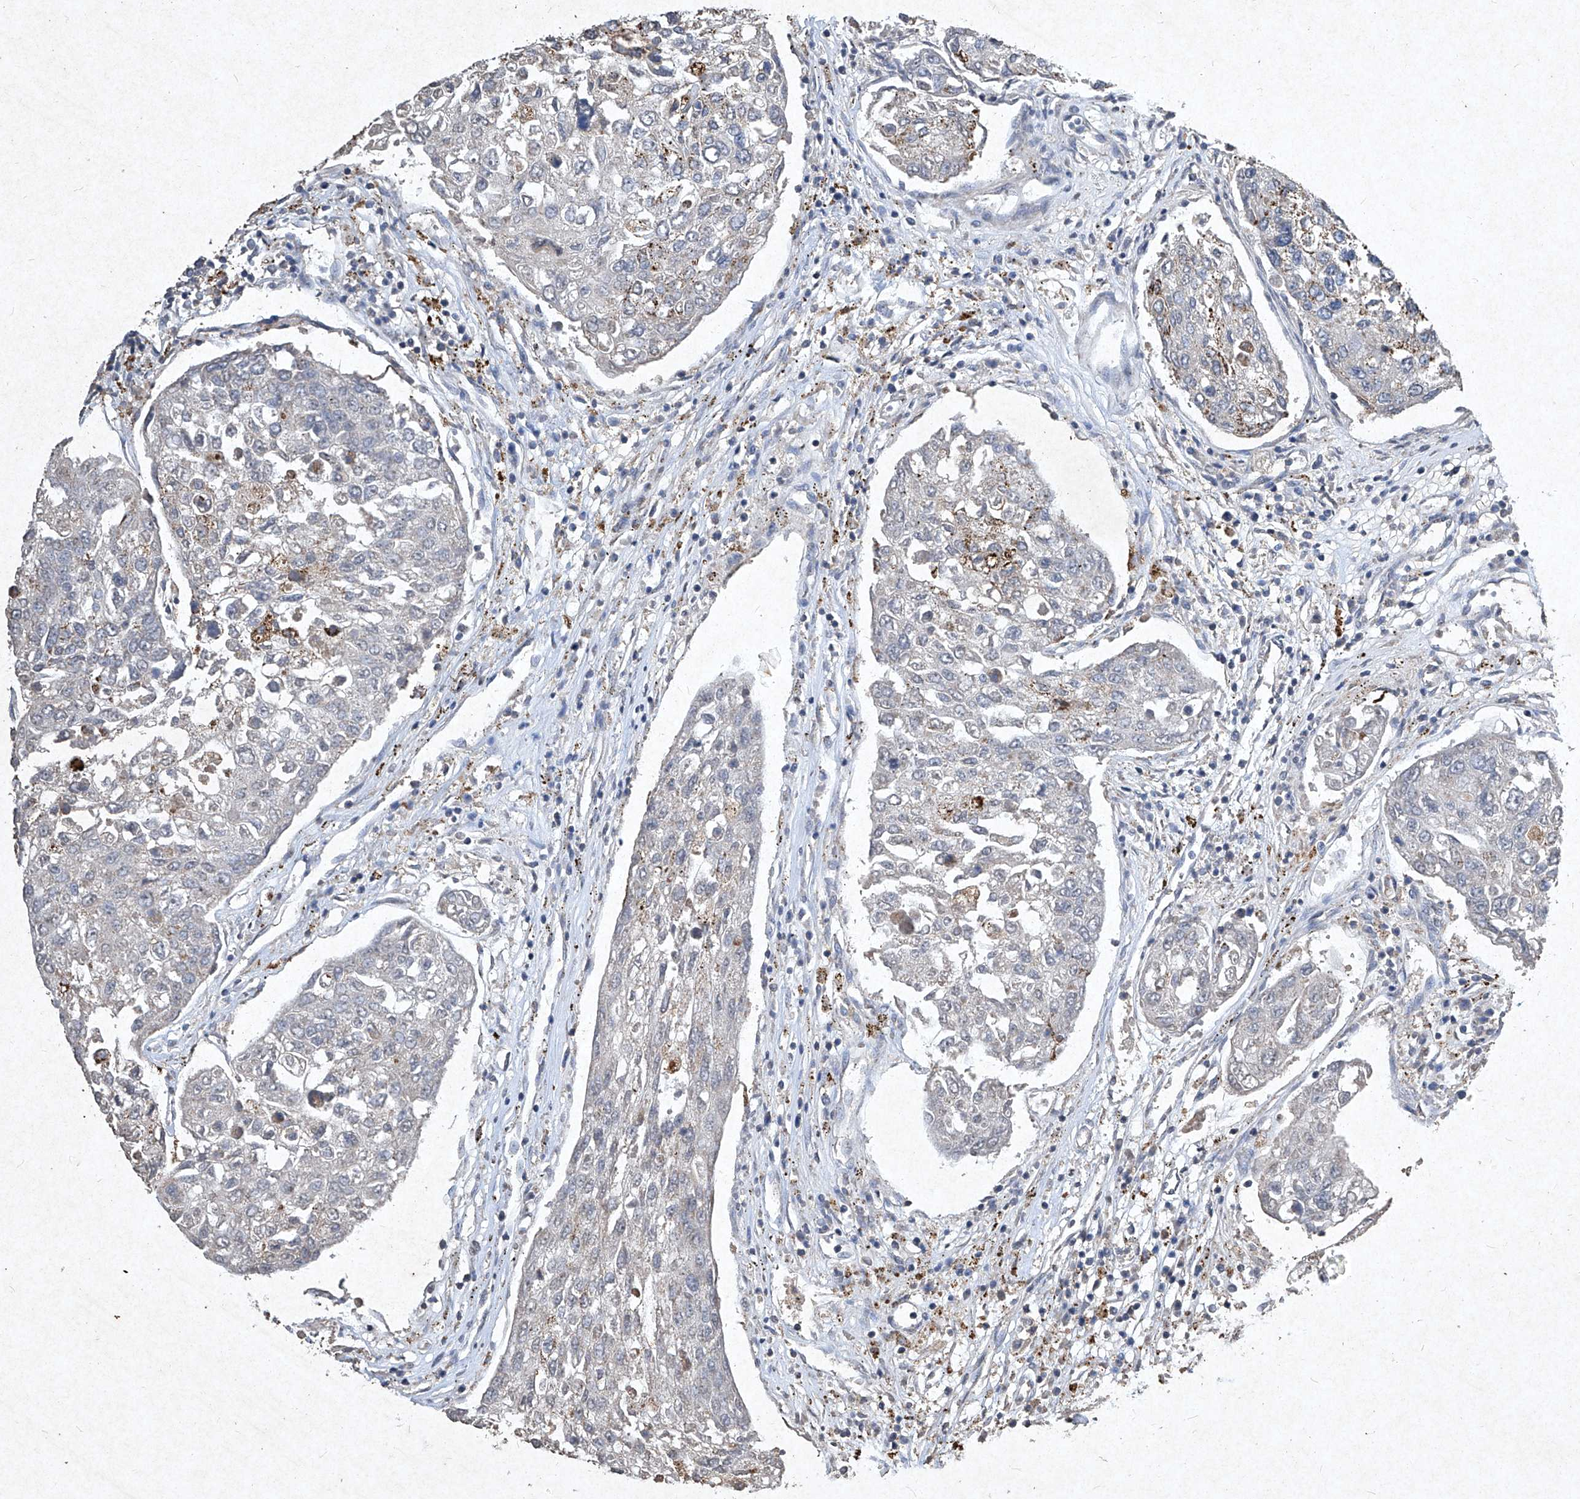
{"staining": {"intensity": "strong", "quantity": "<25%", "location": "cytoplasmic/membranous"}, "tissue": "urothelial cancer", "cell_type": "Tumor cells", "image_type": "cancer", "snomed": [{"axis": "morphology", "description": "Urothelial carcinoma, High grade"}, {"axis": "topography", "description": "Lymph node"}, {"axis": "topography", "description": "Urinary bladder"}], "caption": "This is an image of immunohistochemistry staining of urothelial carcinoma (high-grade), which shows strong expression in the cytoplasmic/membranous of tumor cells.", "gene": "MED16", "patient": {"sex": "male", "age": 51}}